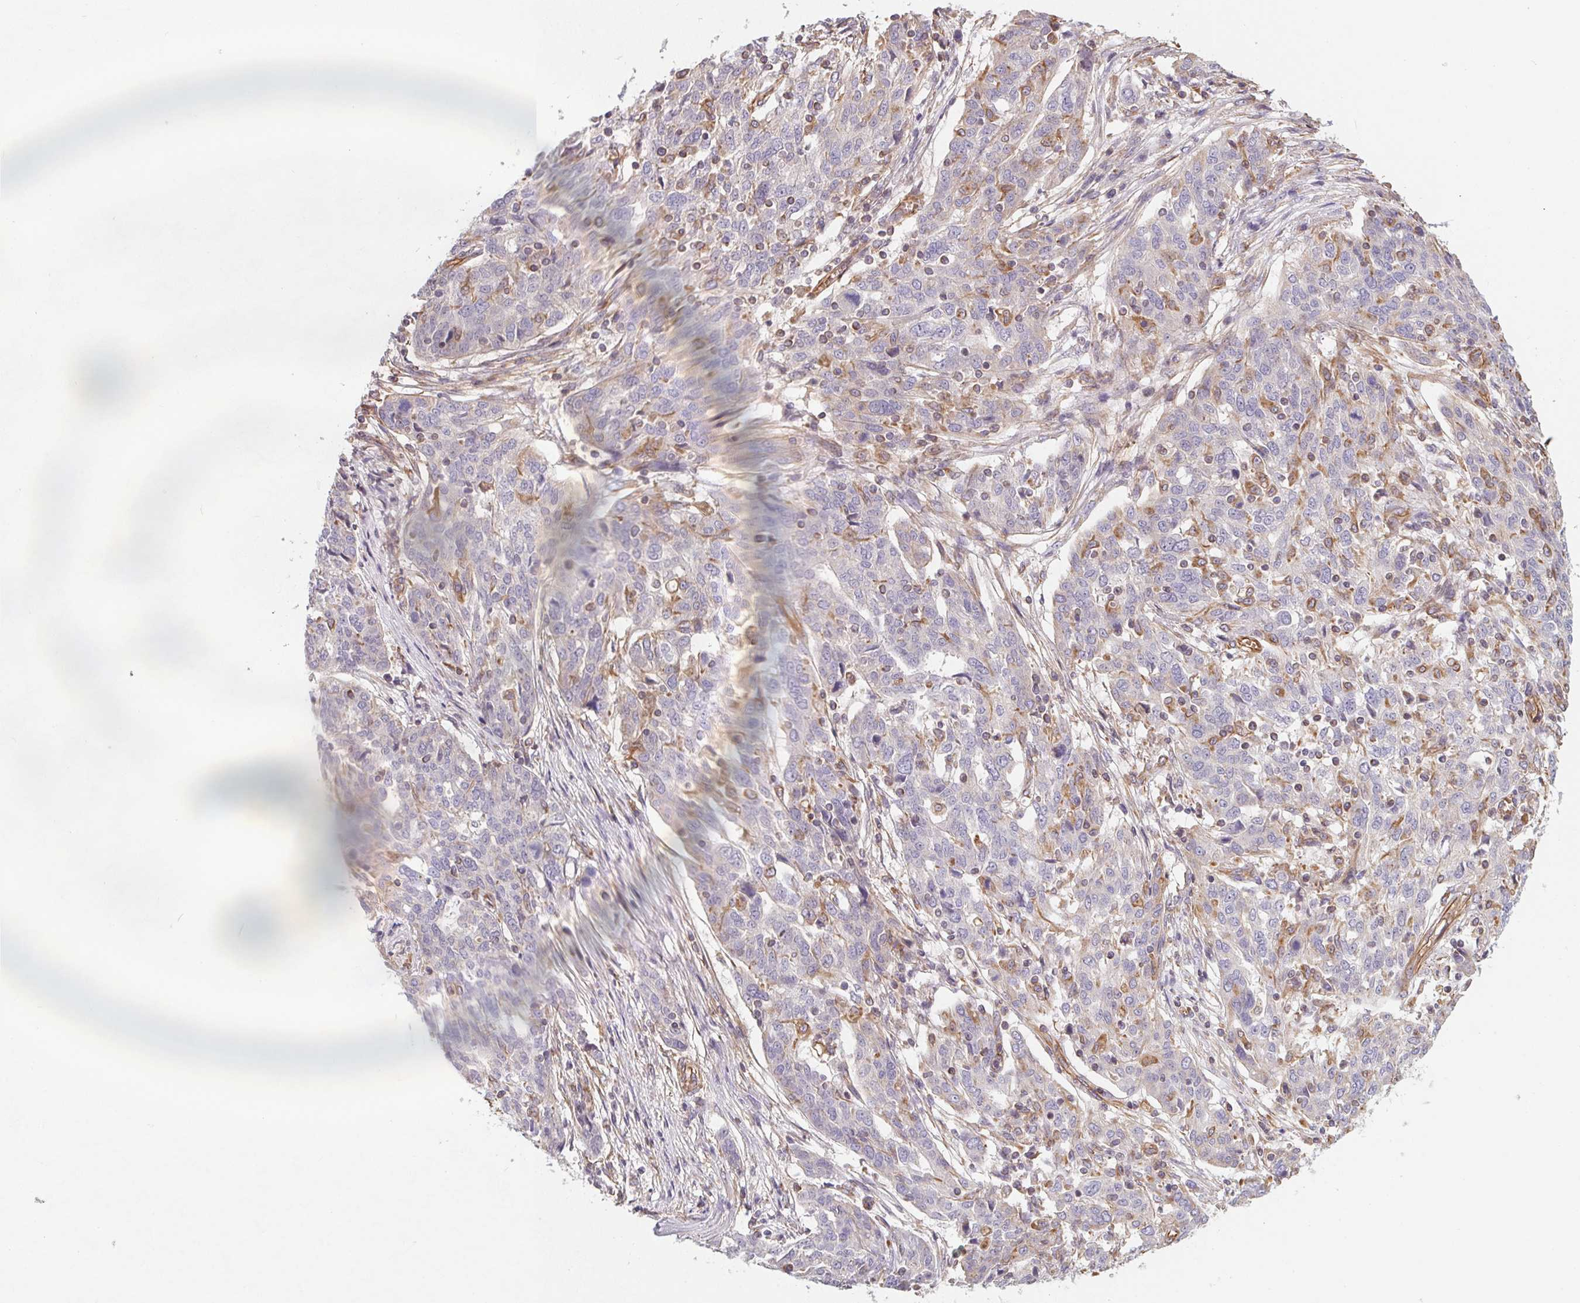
{"staining": {"intensity": "negative", "quantity": "none", "location": "none"}, "tissue": "ovarian cancer", "cell_type": "Tumor cells", "image_type": "cancer", "snomed": [{"axis": "morphology", "description": "Cystadenocarcinoma, serous, NOS"}, {"axis": "topography", "description": "Ovary"}], "caption": "DAB (3,3'-diaminobenzidine) immunohistochemical staining of serous cystadenocarcinoma (ovarian) displays no significant staining in tumor cells. The staining was performed using DAB (3,3'-diaminobenzidine) to visualize the protein expression in brown, while the nuclei were stained in blue with hematoxylin (Magnification: 20x).", "gene": "TBKBP1", "patient": {"sex": "female", "age": 67}}